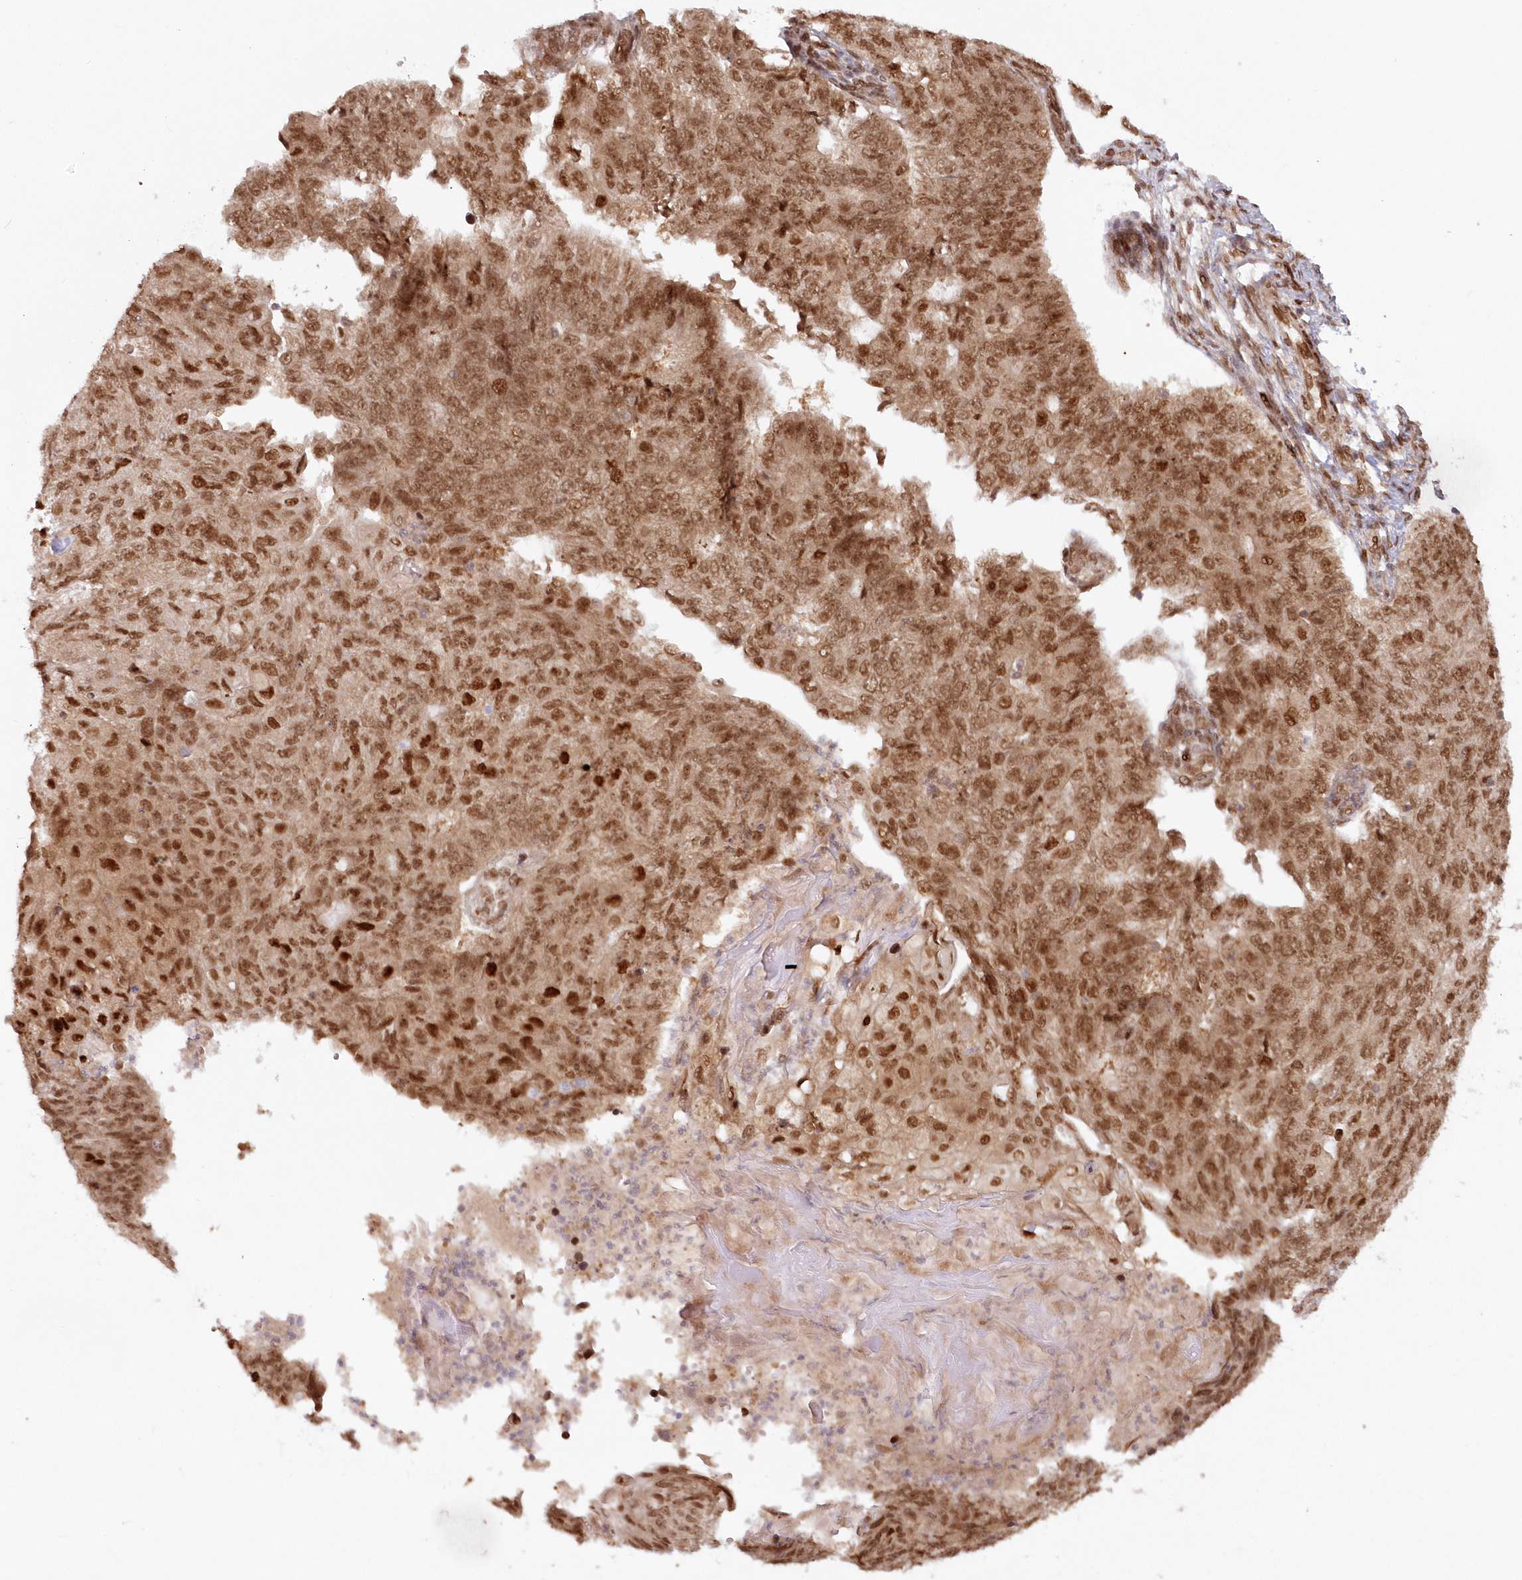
{"staining": {"intensity": "moderate", "quantity": ">75%", "location": "cytoplasmic/membranous,nuclear"}, "tissue": "endometrial cancer", "cell_type": "Tumor cells", "image_type": "cancer", "snomed": [{"axis": "morphology", "description": "Adenocarcinoma, NOS"}, {"axis": "topography", "description": "Endometrium"}], "caption": "Endometrial adenocarcinoma stained with IHC displays moderate cytoplasmic/membranous and nuclear positivity in approximately >75% of tumor cells.", "gene": "TOGARAM2", "patient": {"sex": "female", "age": 32}}